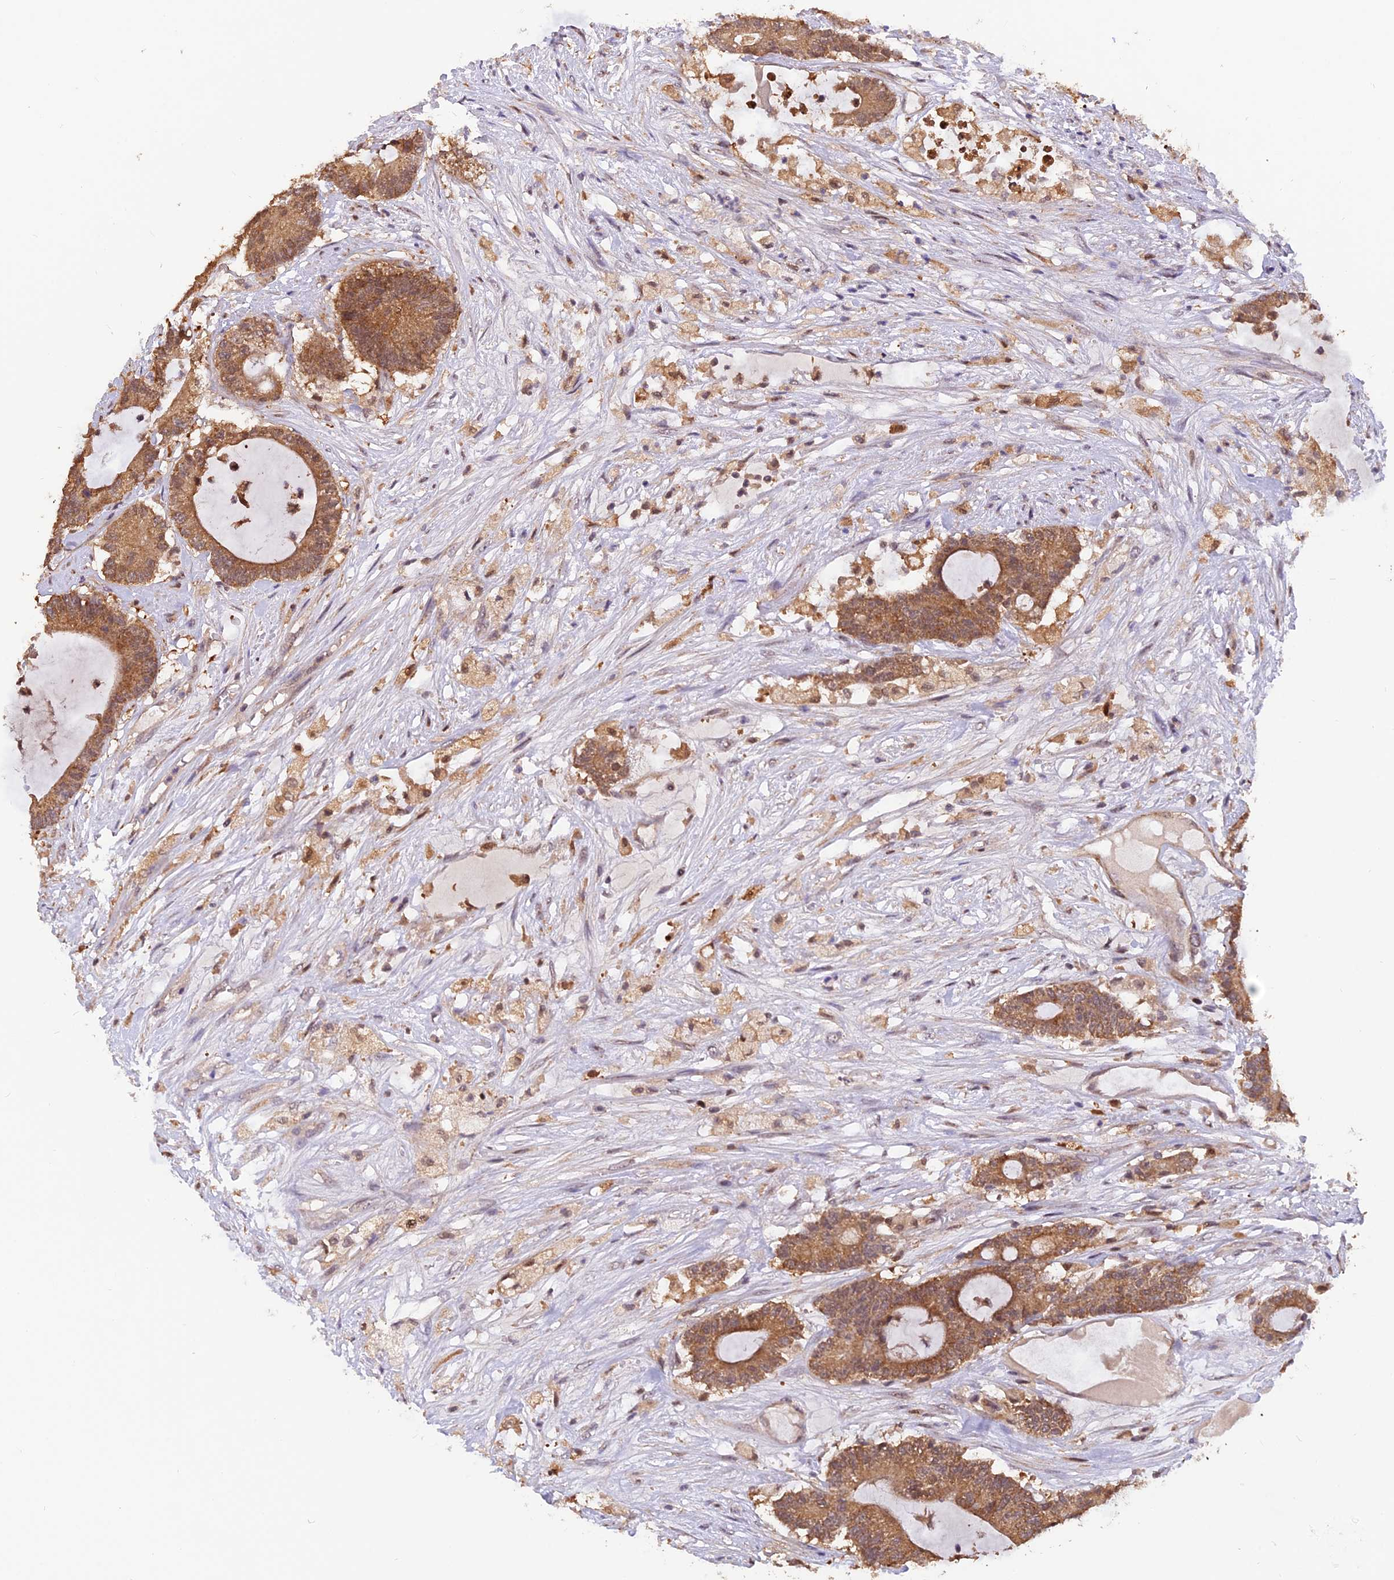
{"staining": {"intensity": "moderate", "quantity": ">75%", "location": "cytoplasmic/membranous"}, "tissue": "colorectal cancer", "cell_type": "Tumor cells", "image_type": "cancer", "snomed": [{"axis": "morphology", "description": "Adenocarcinoma, NOS"}, {"axis": "topography", "description": "Colon"}], "caption": "Immunohistochemistry (IHC) micrograph of neoplastic tissue: colorectal cancer stained using immunohistochemistry displays medium levels of moderate protein expression localized specifically in the cytoplasmic/membranous of tumor cells, appearing as a cytoplasmic/membranous brown color.", "gene": "MNS1", "patient": {"sex": "female", "age": 84}}